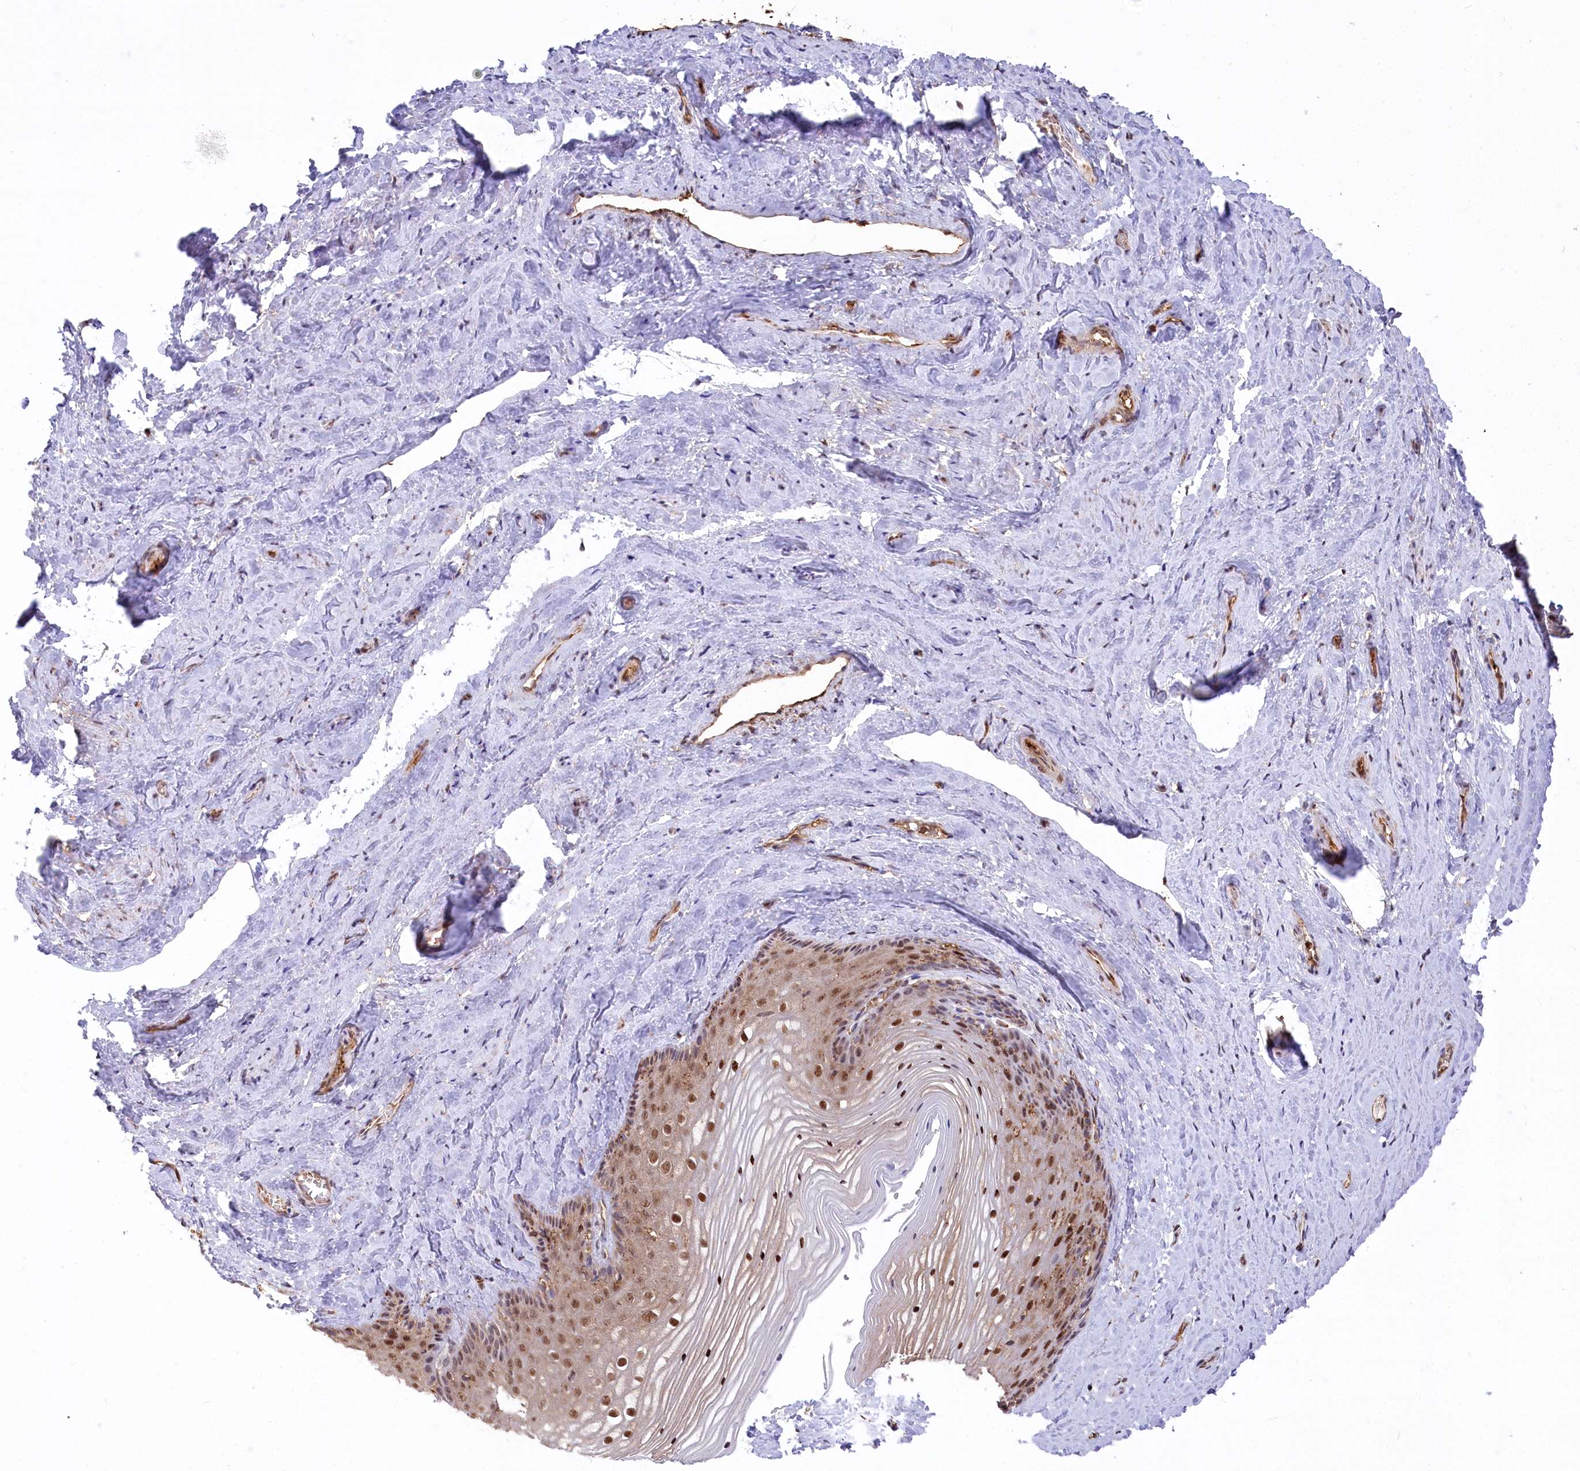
{"staining": {"intensity": "moderate", "quantity": ">75%", "location": "nuclear"}, "tissue": "vagina", "cell_type": "Squamous epithelial cells", "image_type": "normal", "snomed": [{"axis": "morphology", "description": "Normal tissue, NOS"}, {"axis": "topography", "description": "Vagina"}, {"axis": "topography", "description": "Cervix"}], "caption": "An IHC histopathology image of unremarkable tissue is shown. Protein staining in brown labels moderate nuclear positivity in vagina within squamous epithelial cells.", "gene": "PSMA1", "patient": {"sex": "female", "age": 40}}